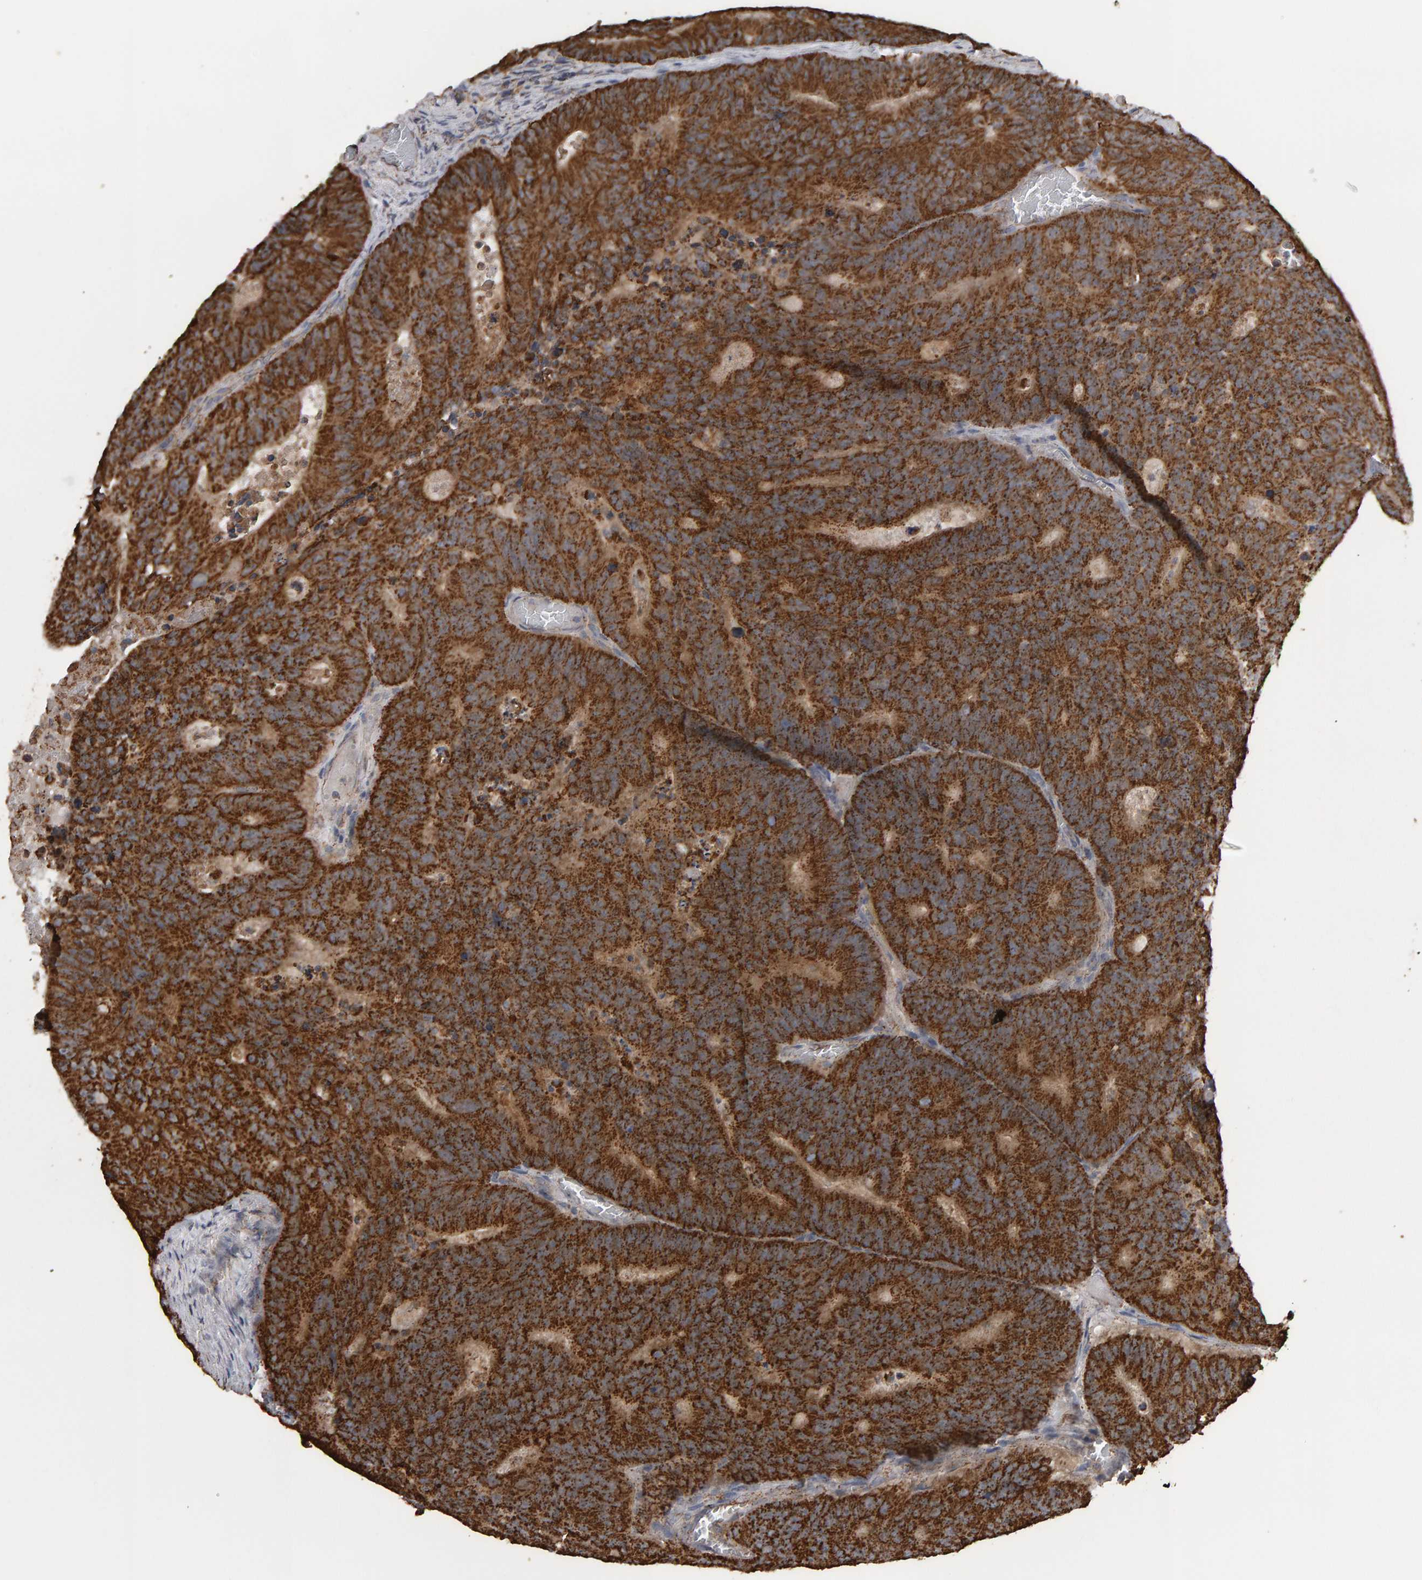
{"staining": {"intensity": "moderate", "quantity": ">75%", "location": "cytoplasmic/membranous"}, "tissue": "colorectal cancer", "cell_type": "Tumor cells", "image_type": "cancer", "snomed": [{"axis": "morphology", "description": "Adenocarcinoma, NOS"}, {"axis": "topography", "description": "Colon"}], "caption": "Protein expression analysis of adenocarcinoma (colorectal) exhibits moderate cytoplasmic/membranous expression in approximately >75% of tumor cells. Using DAB (brown) and hematoxylin (blue) stains, captured at high magnification using brightfield microscopy.", "gene": "TOM1L1", "patient": {"sex": "male", "age": 87}}